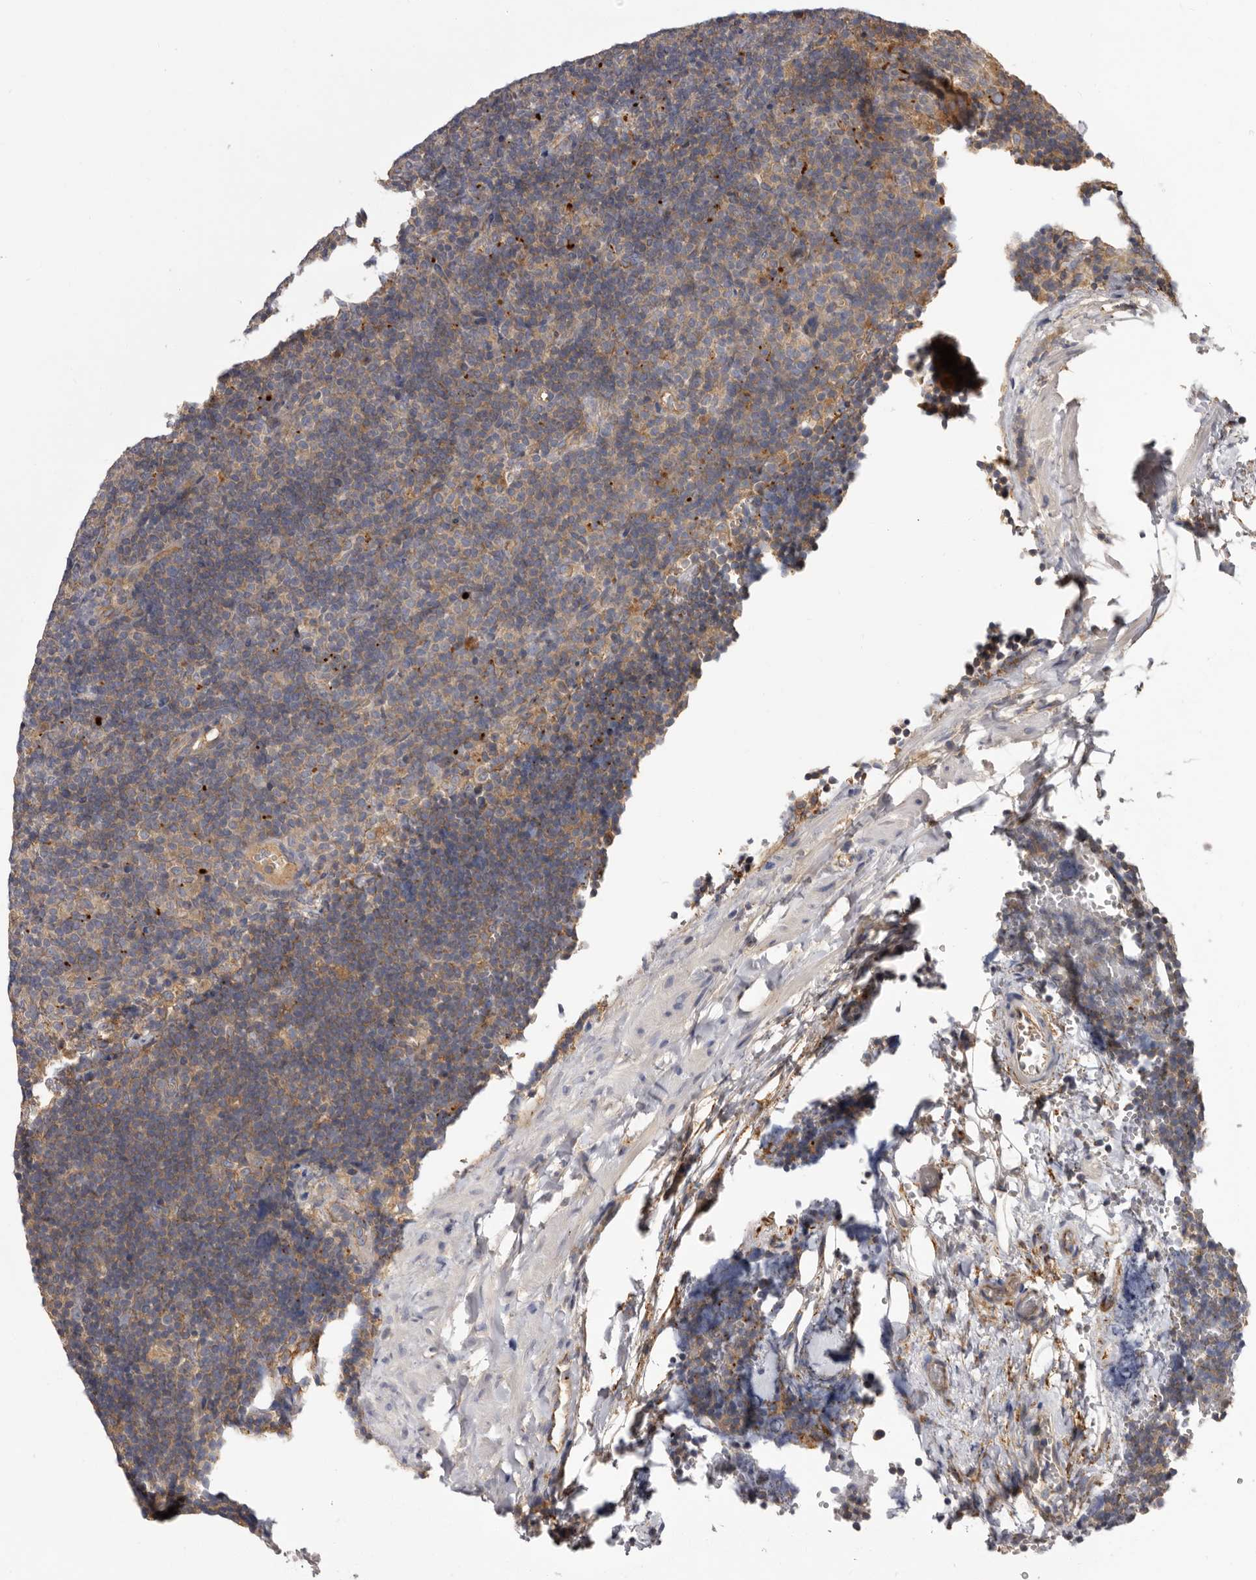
{"staining": {"intensity": "weak", "quantity": "25%-75%", "location": "cytoplasmic/membranous"}, "tissue": "lymphoma", "cell_type": "Tumor cells", "image_type": "cancer", "snomed": [{"axis": "morphology", "description": "Hodgkin's disease, NOS"}, {"axis": "topography", "description": "Lymph node"}], "caption": "About 25%-75% of tumor cells in Hodgkin's disease show weak cytoplasmic/membranous protein expression as visualized by brown immunohistochemical staining.", "gene": "INKA2", "patient": {"sex": "female", "age": 57}}